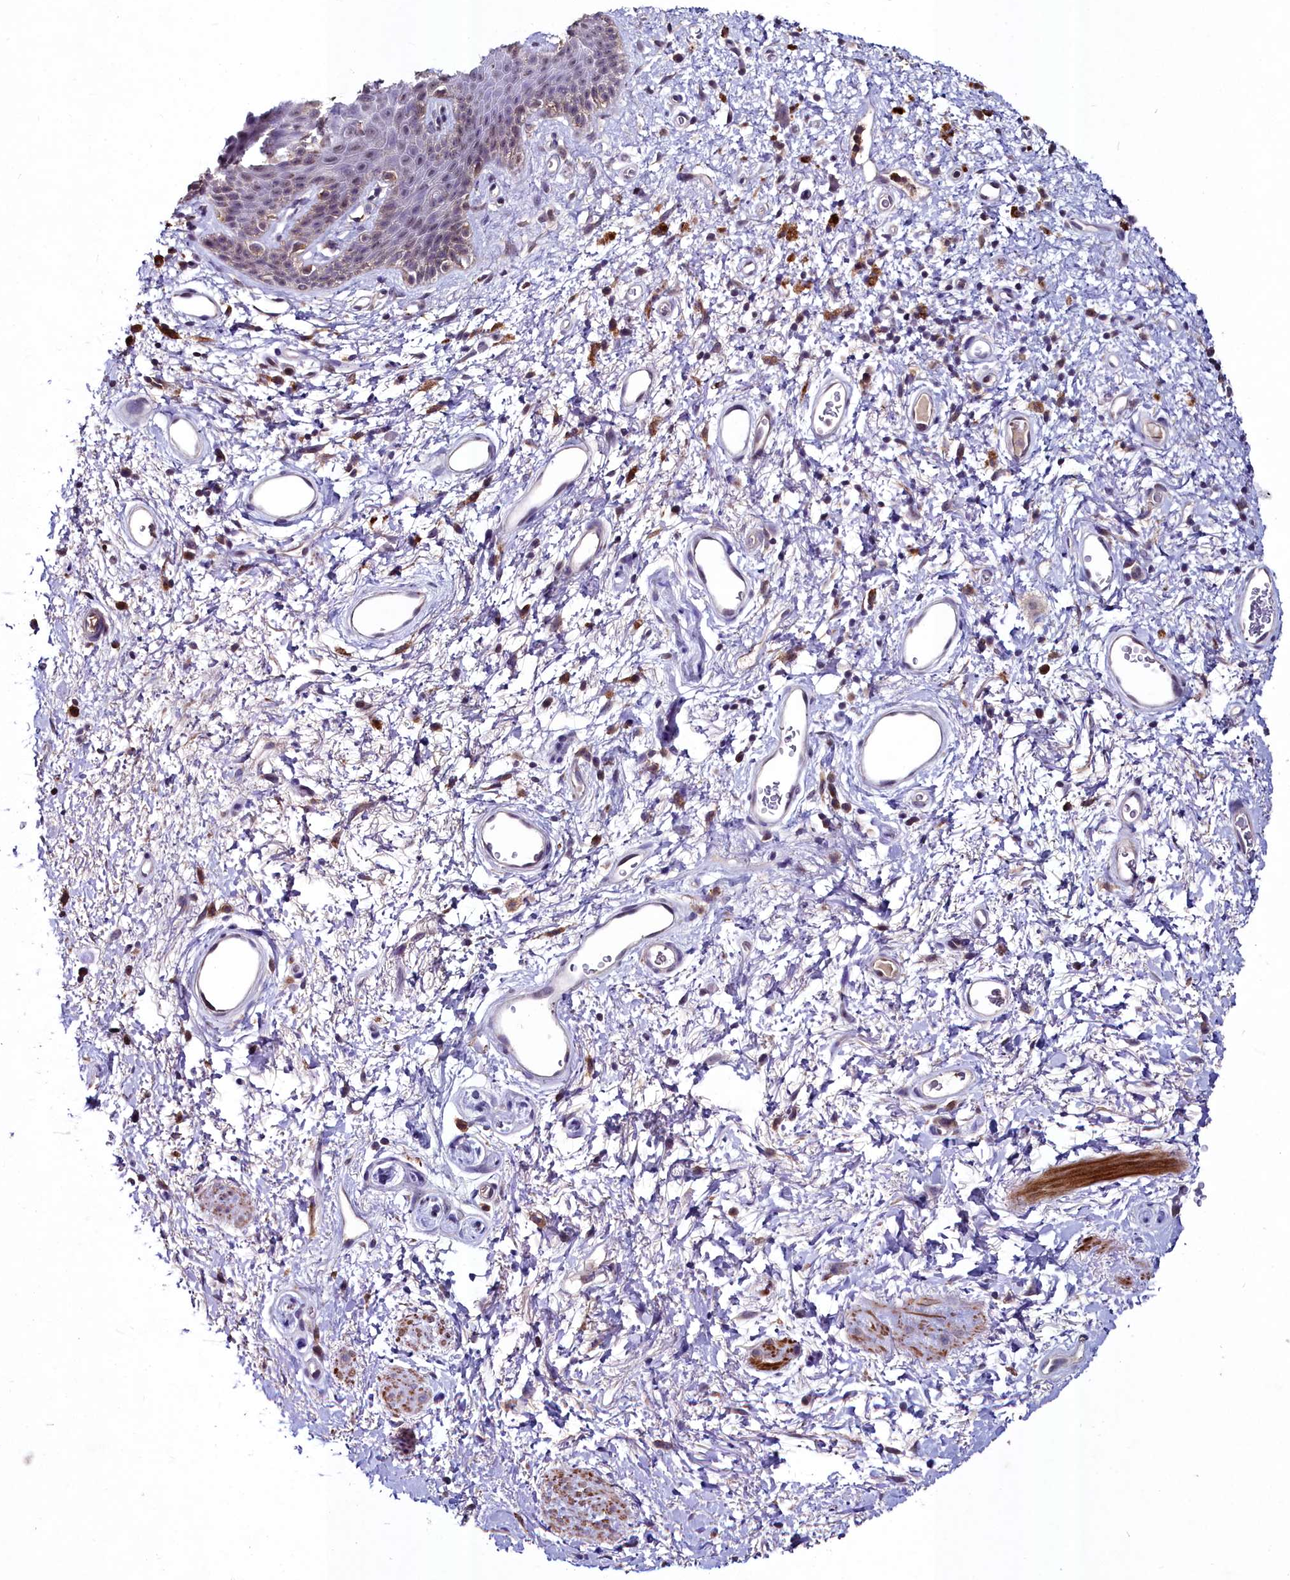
{"staining": {"intensity": "moderate", "quantity": "<25%", "location": "cytoplasmic/membranous"}, "tissue": "skin", "cell_type": "Epidermal cells", "image_type": "normal", "snomed": [{"axis": "morphology", "description": "Normal tissue, NOS"}, {"axis": "topography", "description": "Anal"}], "caption": "This photomicrograph displays immunohistochemistry (IHC) staining of unremarkable human skin, with low moderate cytoplasmic/membranous staining in approximately <25% of epidermal cells.", "gene": "AMBRA1", "patient": {"sex": "female", "age": 46}}